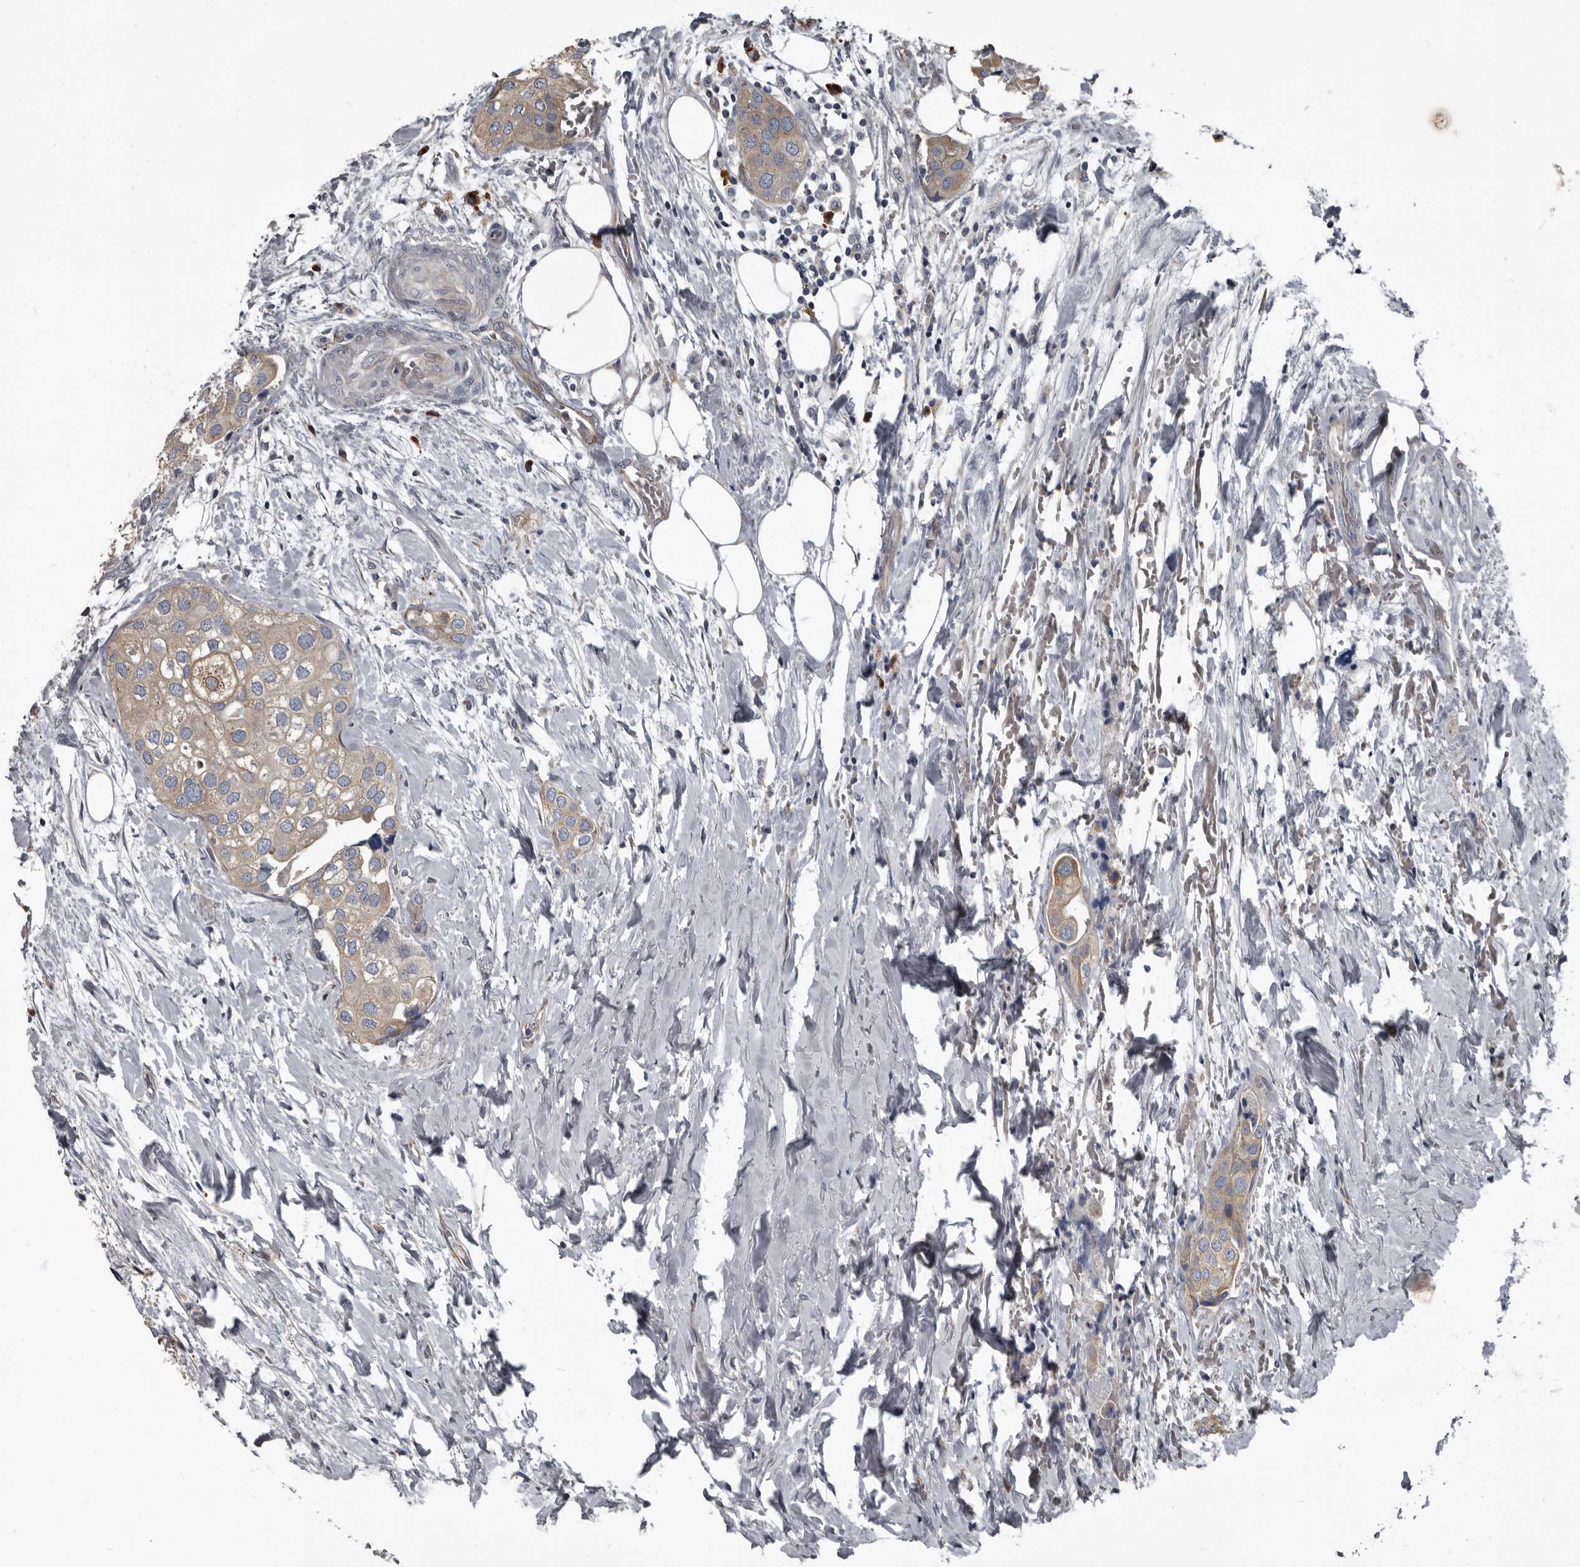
{"staining": {"intensity": "weak", "quantity": ">75%", "location": "cytoplasmic/membranous"}, "tissue": "urothelial cancer", "cell_type": "Tumor cells", "image_type": "cancer", "snomed": [{"axis": "morphology", "description": "Urothelial carcinoma, High grade"}, {"axis": "topography", "description": "Urinary bladder"}], "caption": "Tumor cells demonstrate low levels of weak cytoplasmic/membranous positivity in about >75% of cells in human urothelial cancer. (DAB (3,3'-diaminobenzidine) IHC with brightfield microscopy, high magnification).", "gene": "TPD52L1", "patient": {"sex": "male", "age": 64}}